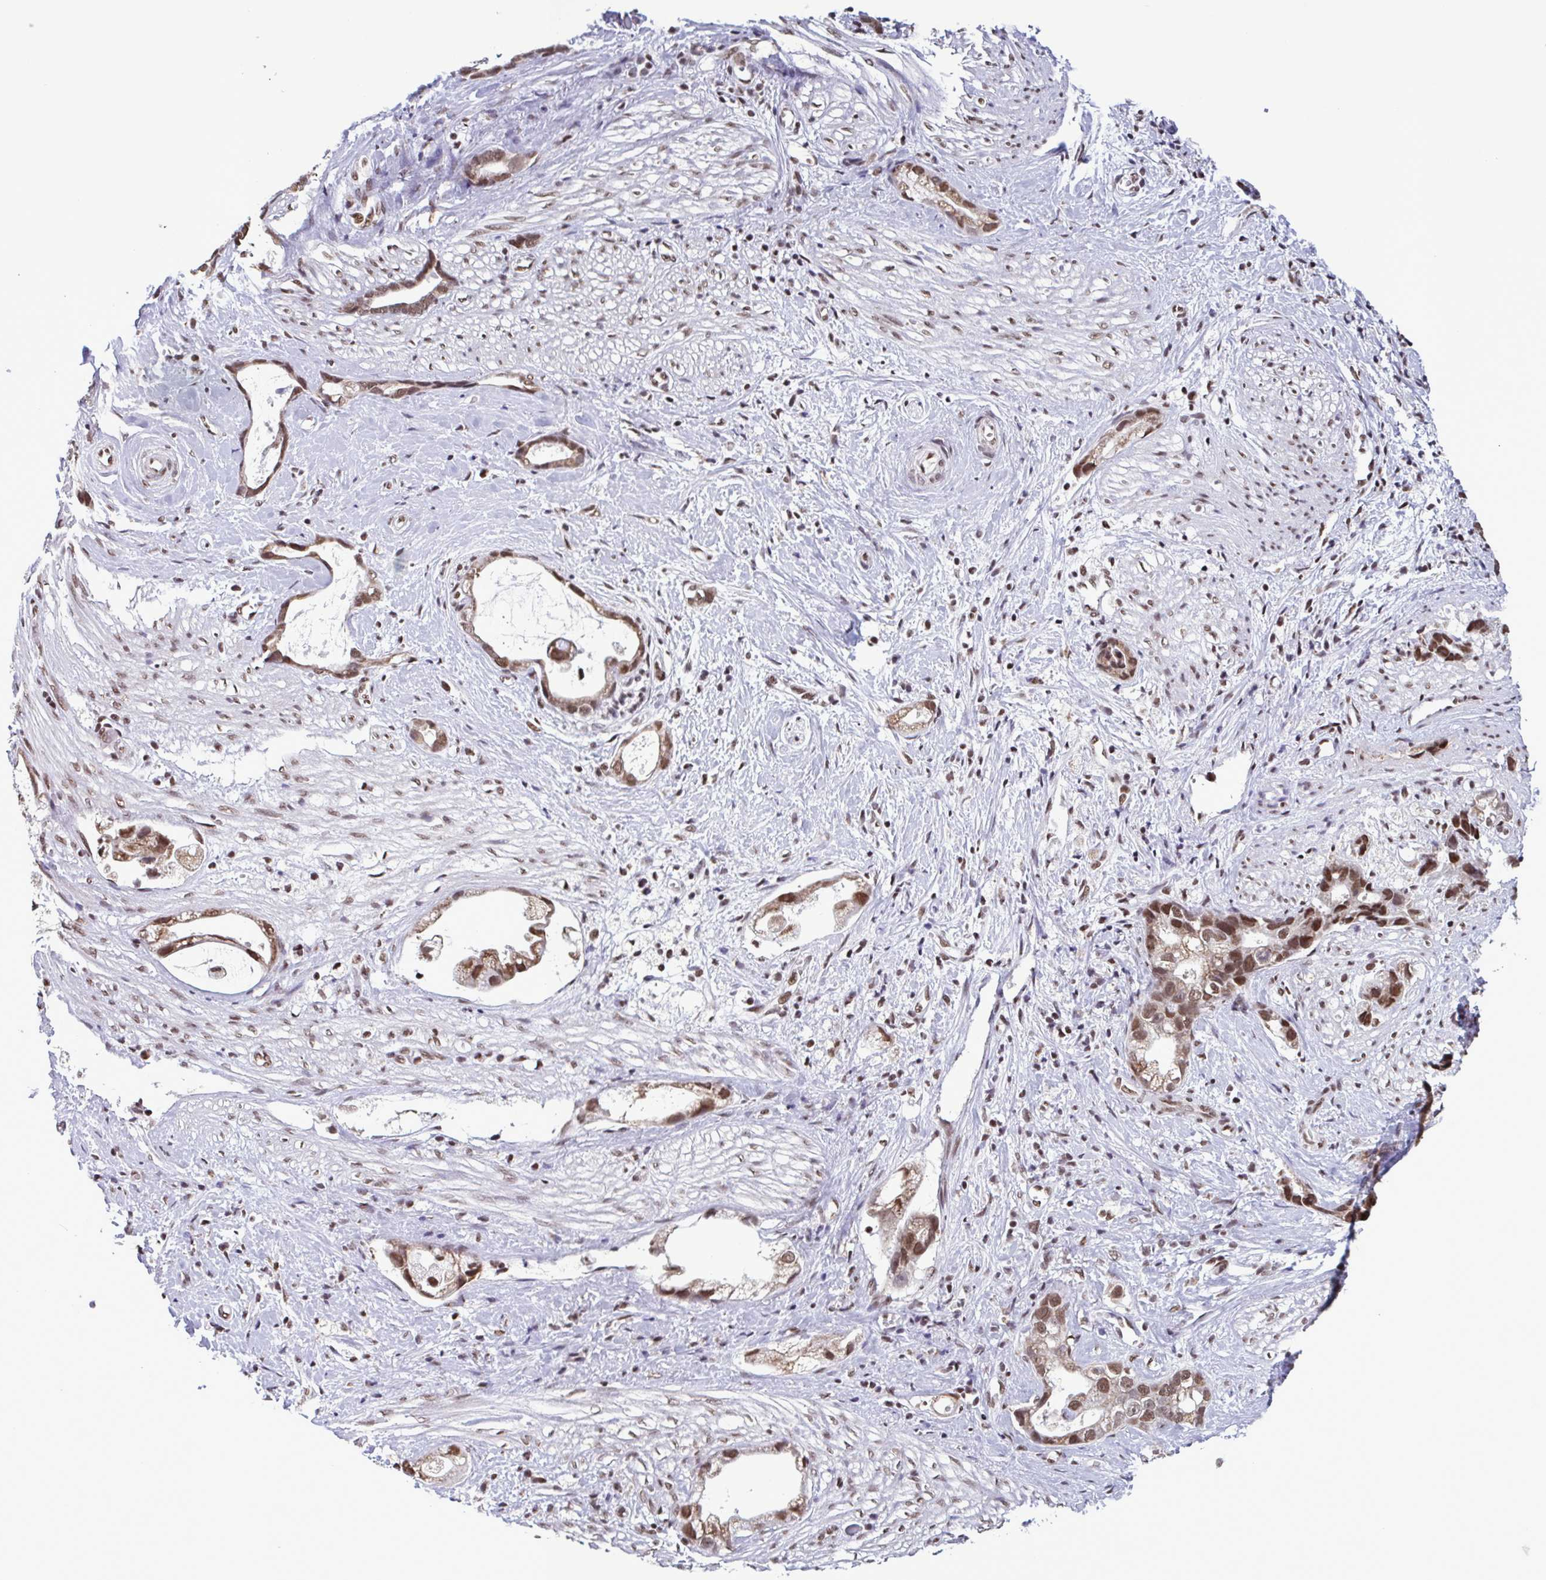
{"staining": {"intensity": "moderate", "quantity": ">75%", "location": "nuclear"}, "tissue": "stomach cancer", "cell_type": "Tumor cells", "image_type": "cancer", "snomed": [{"axis": "morphology", "description": "Adenocarcinoma, NOS"}, {"axis": "topography", "description": "Stomach"}], "caption": "Stomach cancer (adenocarcinoma) stained with a brown dye shows moderate nuclear positive staining in about >75% of tumor cells.", "gene": "TIMM21", "patient": {"sex": "male", "age": 55}}